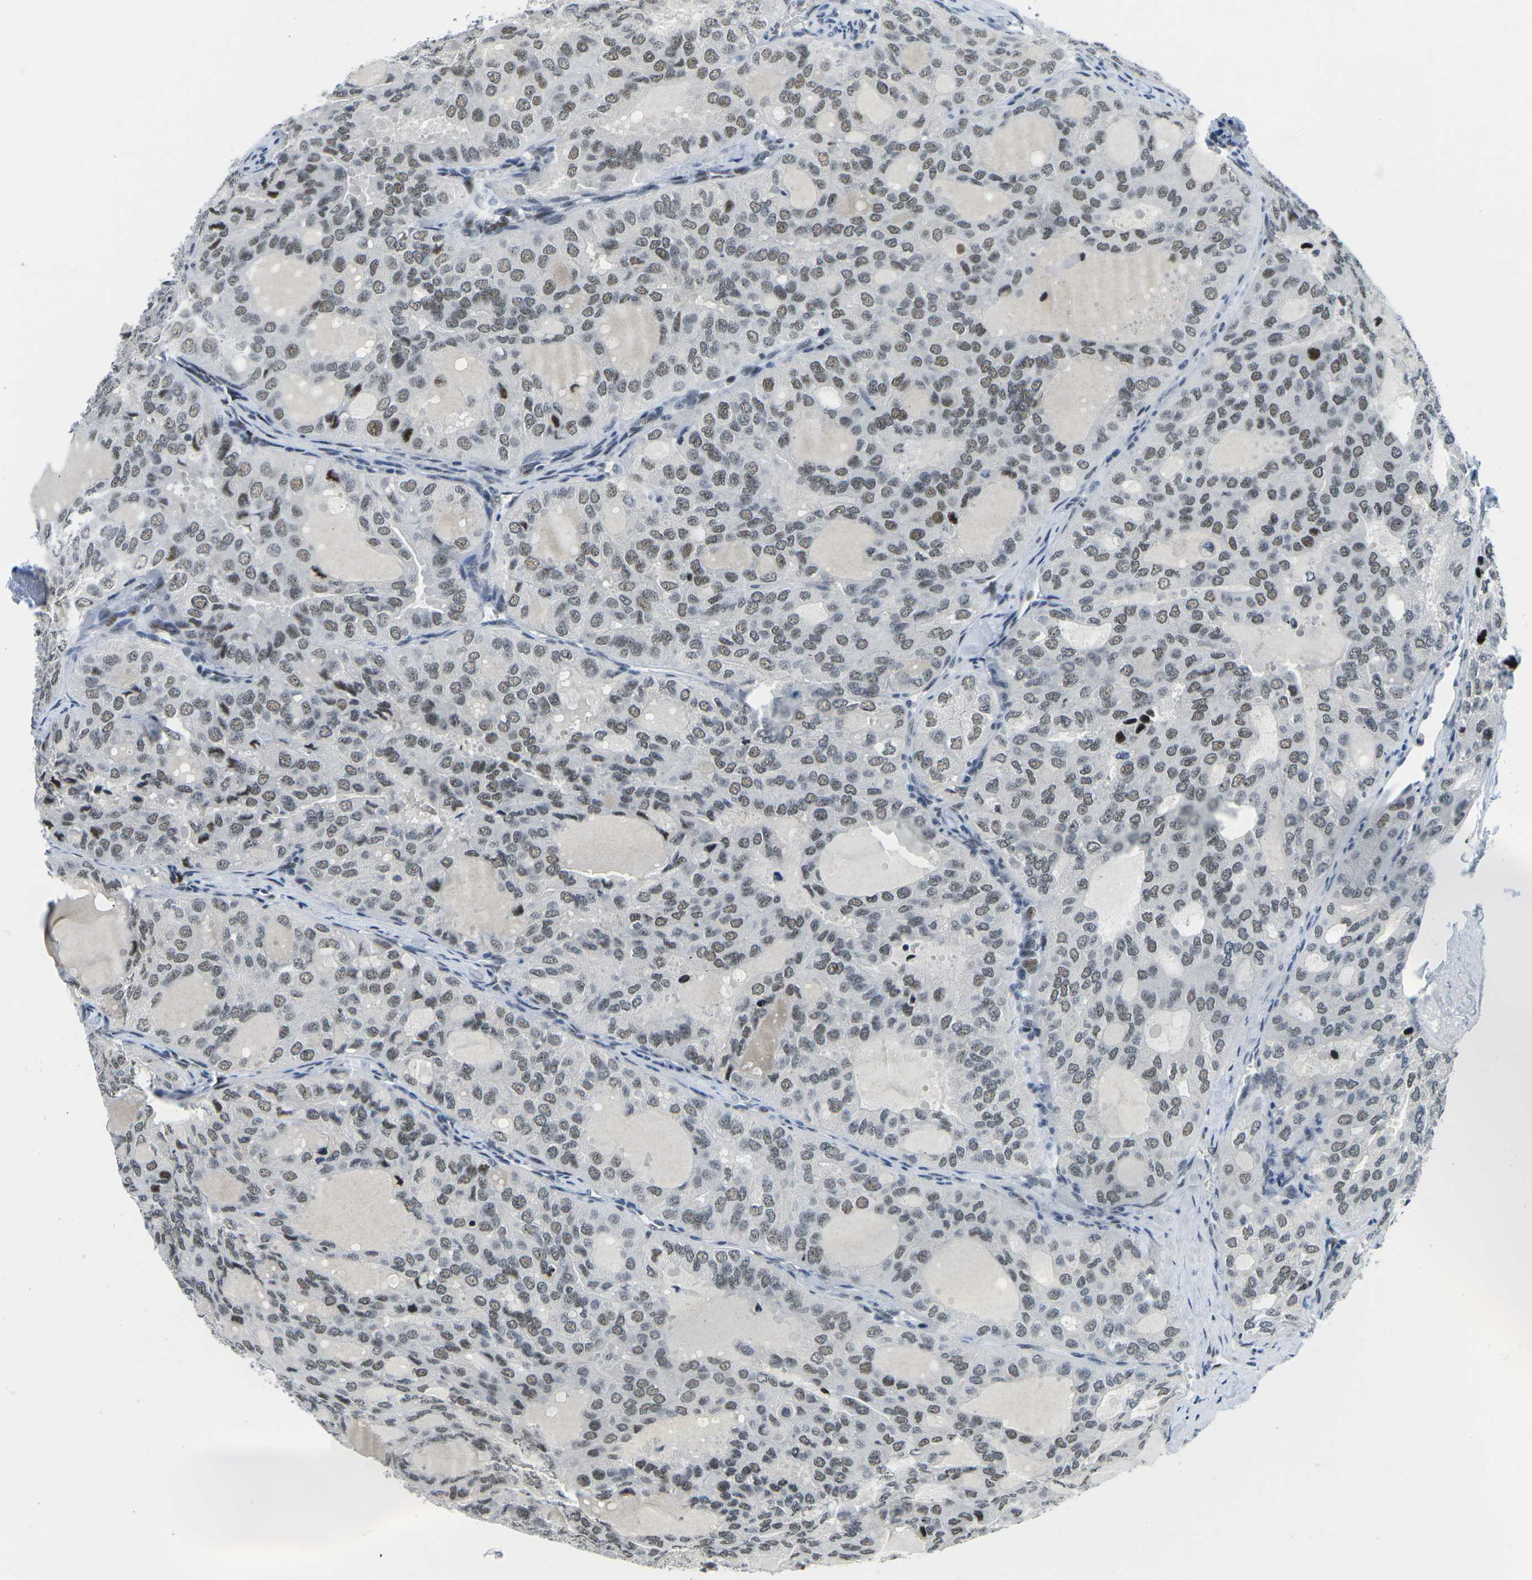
{"staining": {"intensity": "moderate", "quantity": ">75%", "location": "nuclear"}, "tissue": "thyroid cancer", "cell_type": "Tumor cells", "image_type": "cancer", "snomed": [{"axis": "morphology", "description": "Follicular adenoma carcinoma, NOS"}, {"axis": "topography", "description": "Thyroid gland"}], "caption": "Protein staining of thyroid cancer tissue reveals moderate nuclear staining in about >75% of tumor cells.", "gene": "PRPF8", "patient": {"sex": "male", "age": 75}}